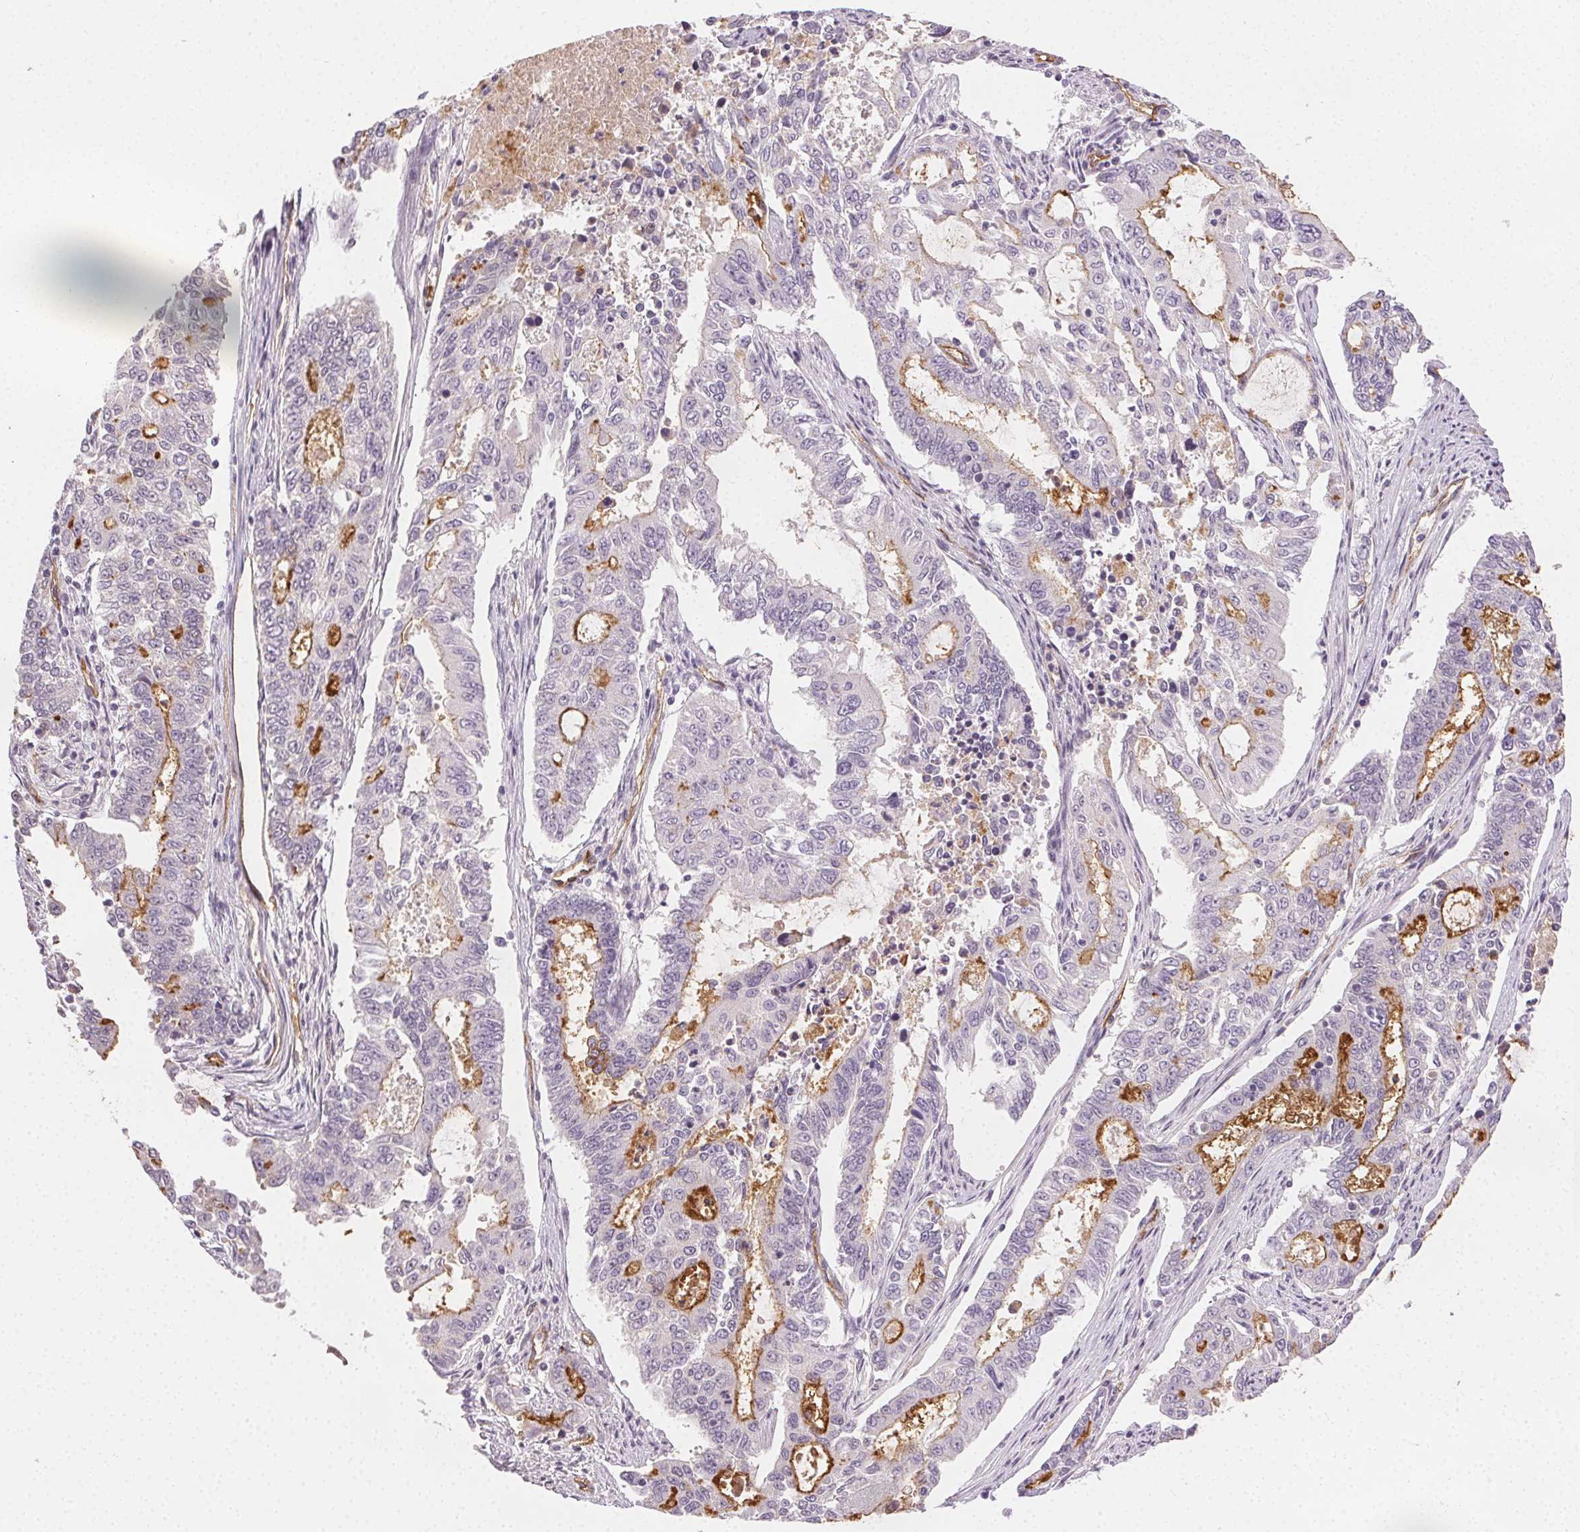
{"staining": {"intensity": "strong", "quantity": "<25%", "location": "cytoplasmic/membranous"}, "tissue": "endometrial cancer", "cell_type": "Tumor cells", "image_type": "cancer", "snomed": [{"axis": "morphology", "description": "Adenocarcinoma, NOS"}, {"axis": "topography", "description": "Uterus"}], "caption": "Immunohistochemical staining of endometrial cancer exhibits medium levels of strong cytoplasmic/membranous expression in about <25% of tumor cells.", "gene": "PODXL", "patient": {"sex": "female", "age": 59}}